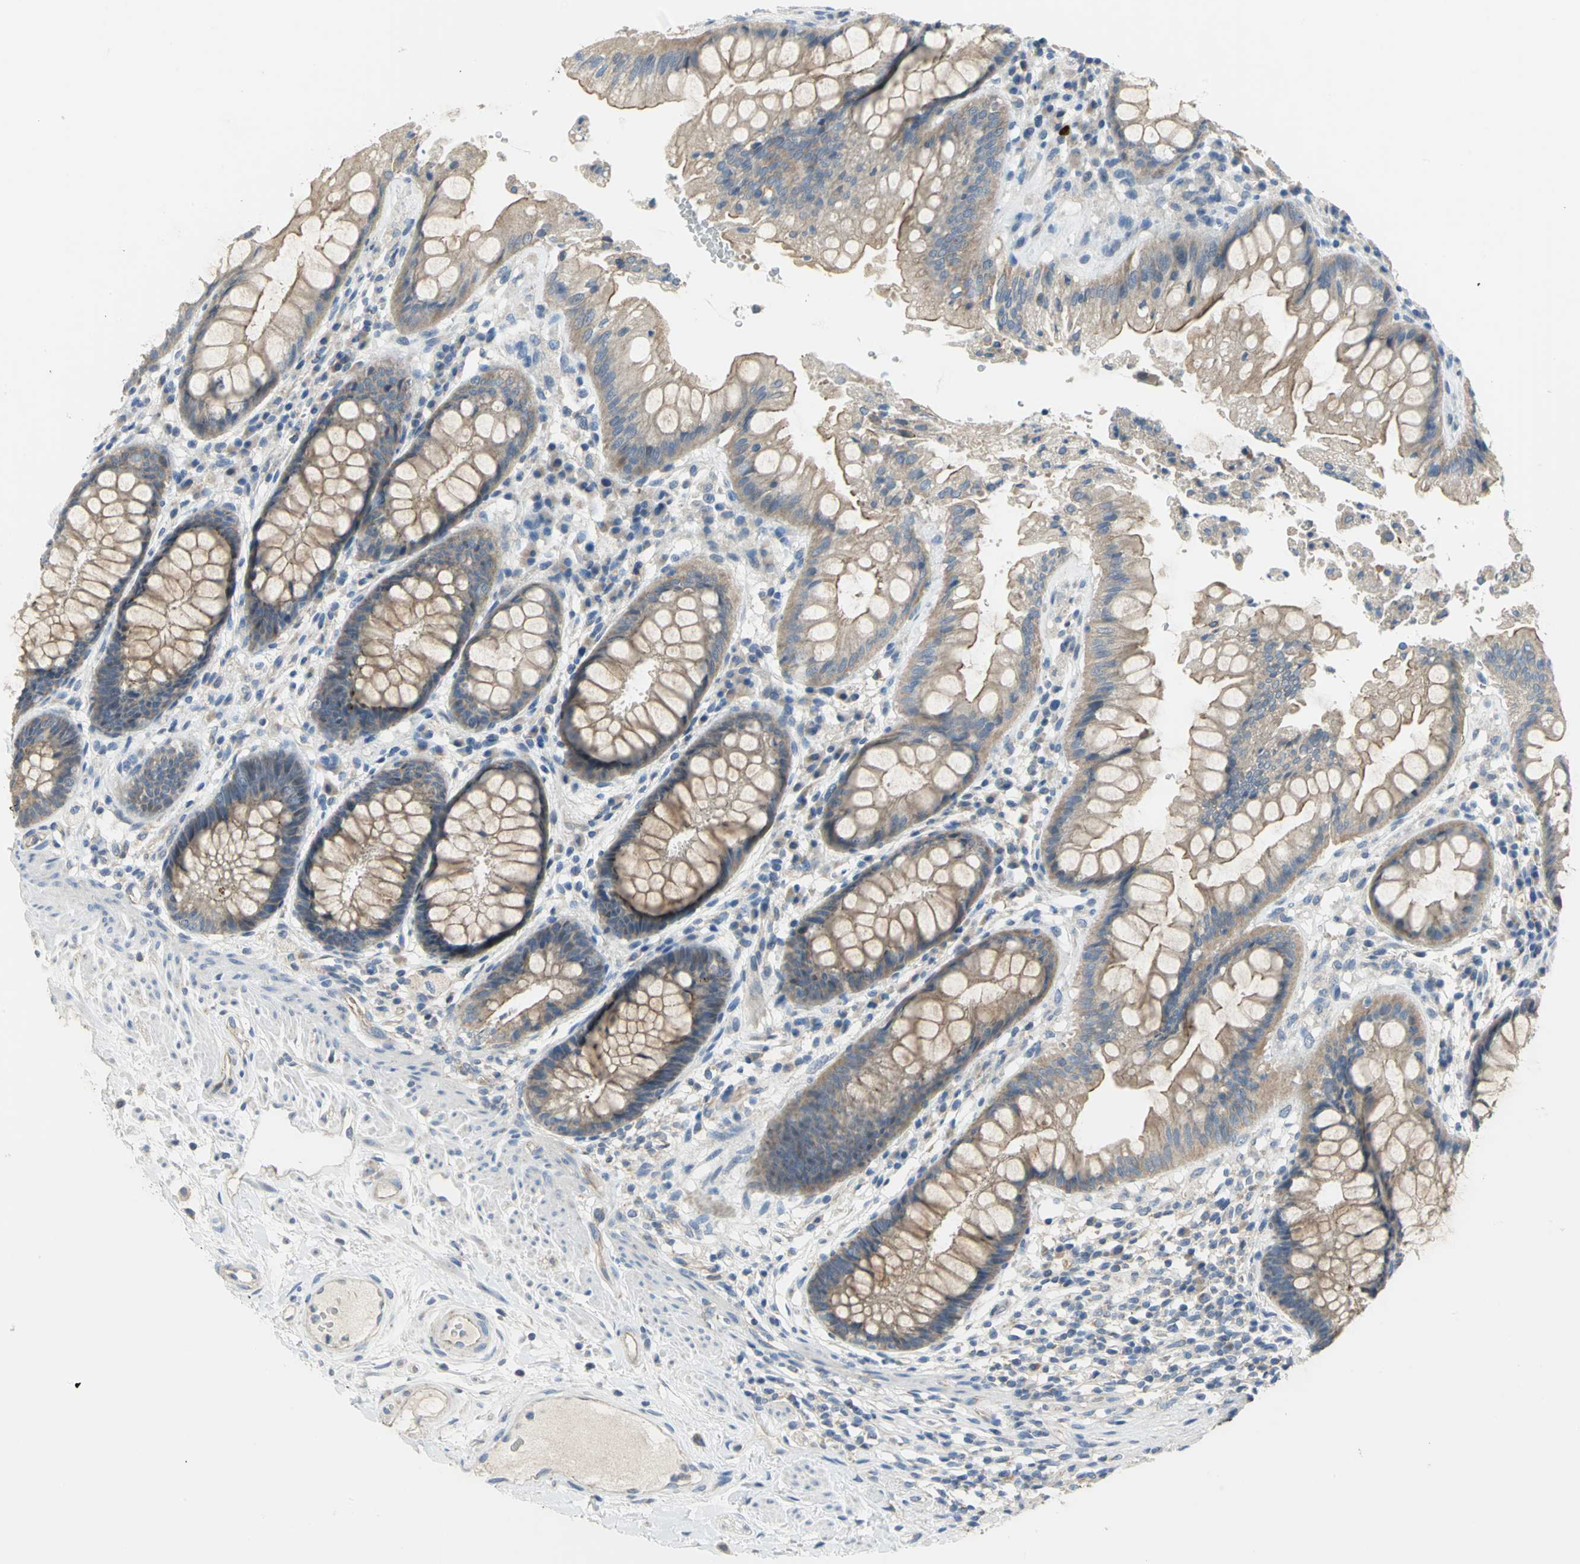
{"staining": {"intensity": "weak", "quantity": ">75%", "location": "cytoplasmic/membranous"}, "tissue": "rectum", "cell_type": "Glandular cells", "image_type": "normal", "snomed": [{"axis": "morphology", "description": "Normal tissue, NOS"}, {"axis": "topography", "description": "Rectum"}], "caption": "Protein expression analysis of normal human rectum reveals weak cytoplasmic/membranous positivity in approximately >75% of glandular cells.", "gene": "HTR1F", "patient": {"sex": "female", "age": 46}}